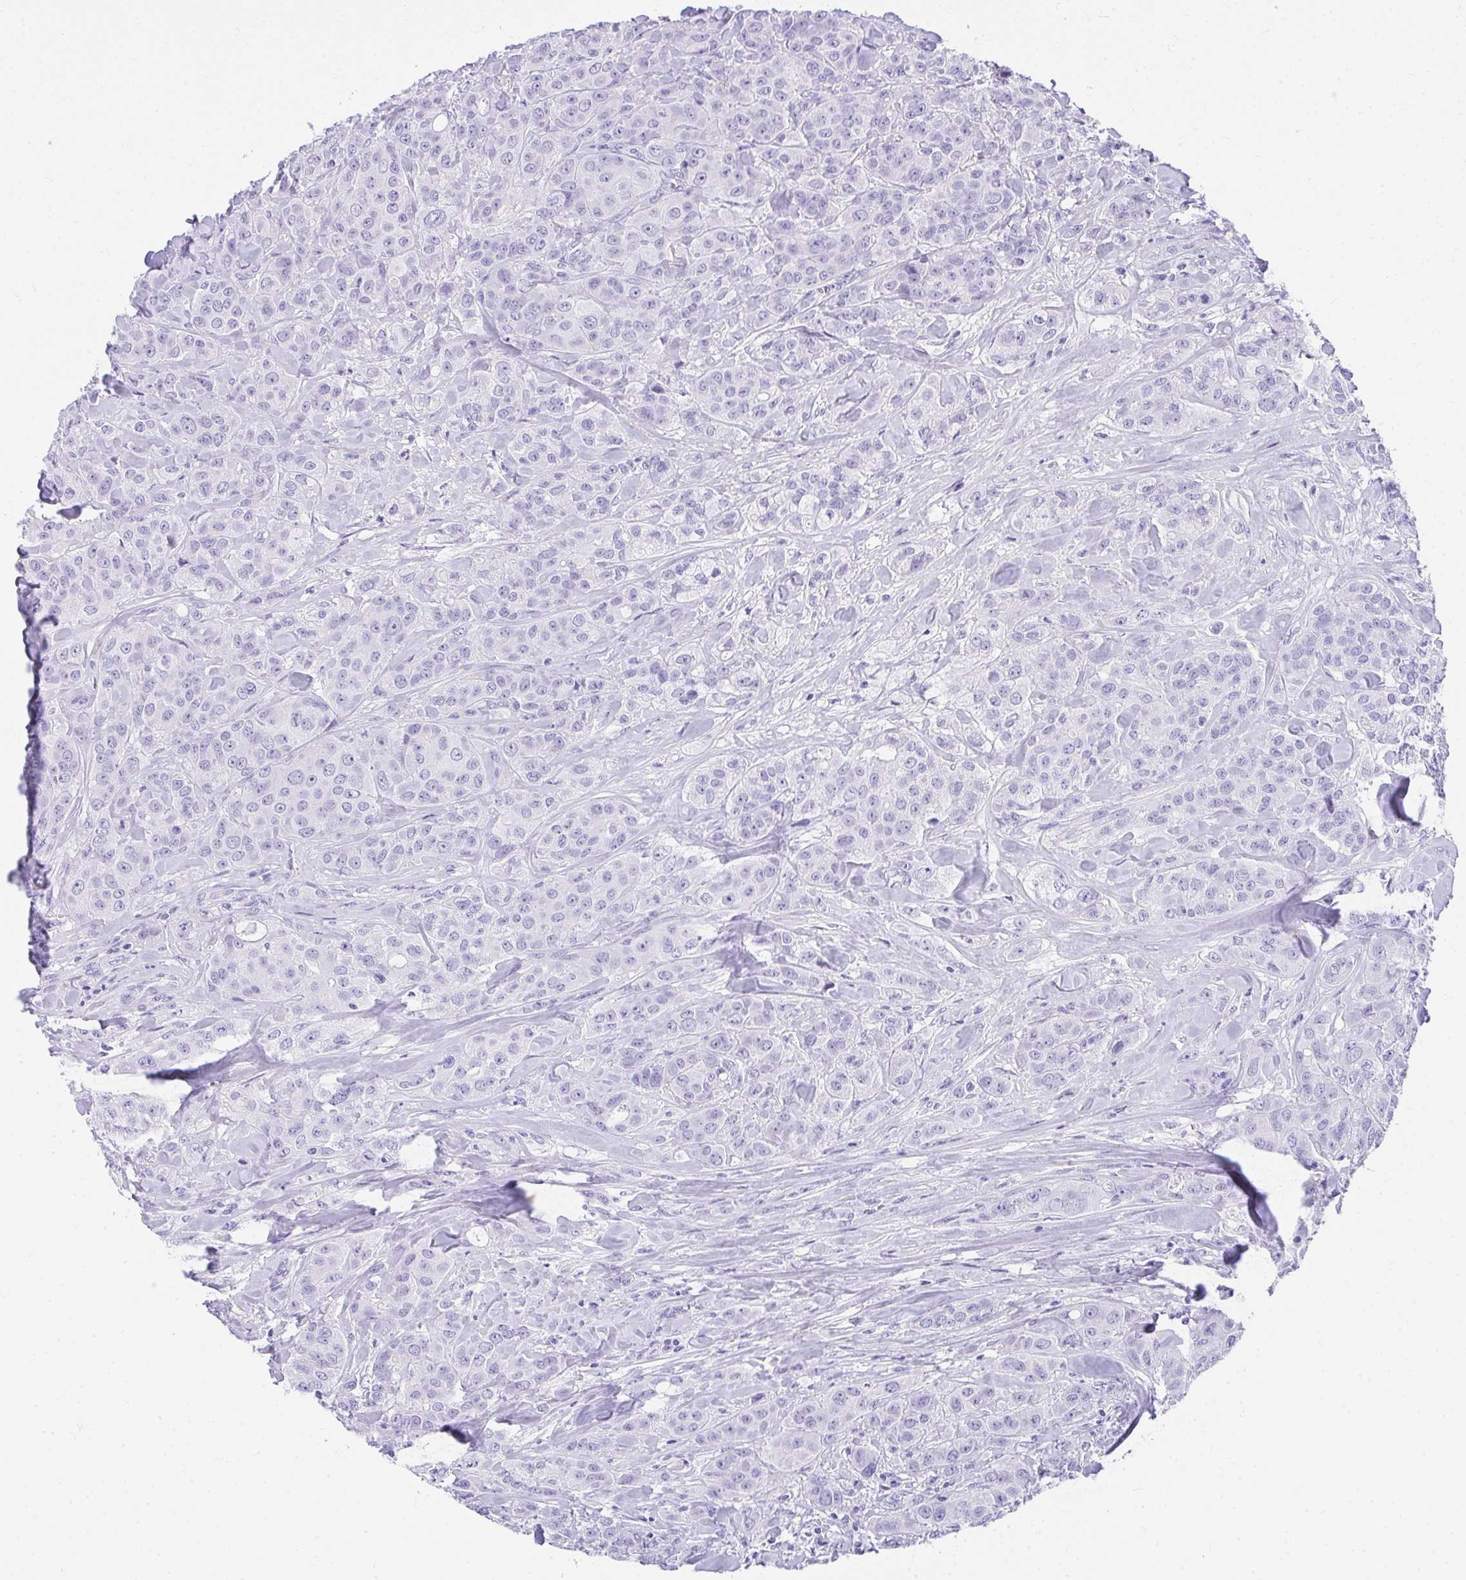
{"staining": {"intensity": "negative", "quantity": "none", "location": "none"}, "tissue": "breast cancer", "cell_type": "Tumor cells", "image_type": "cancer", "snomed": [{"axis": "morphology", "description": "Normal tissue, NOS"}, {"axis": "morphology", "description": "Duct carcinoma"}, {"axis": "topography", "description": "Breast"}], "caption": "Immunohistochemistry (IHC) image of neoplastic tissue: human breast cancer stained with DAB demonstrates no significant protein staining in tumor cells.", "gene": "AVIL", "patient": {"sex": "female", "age": 43}}